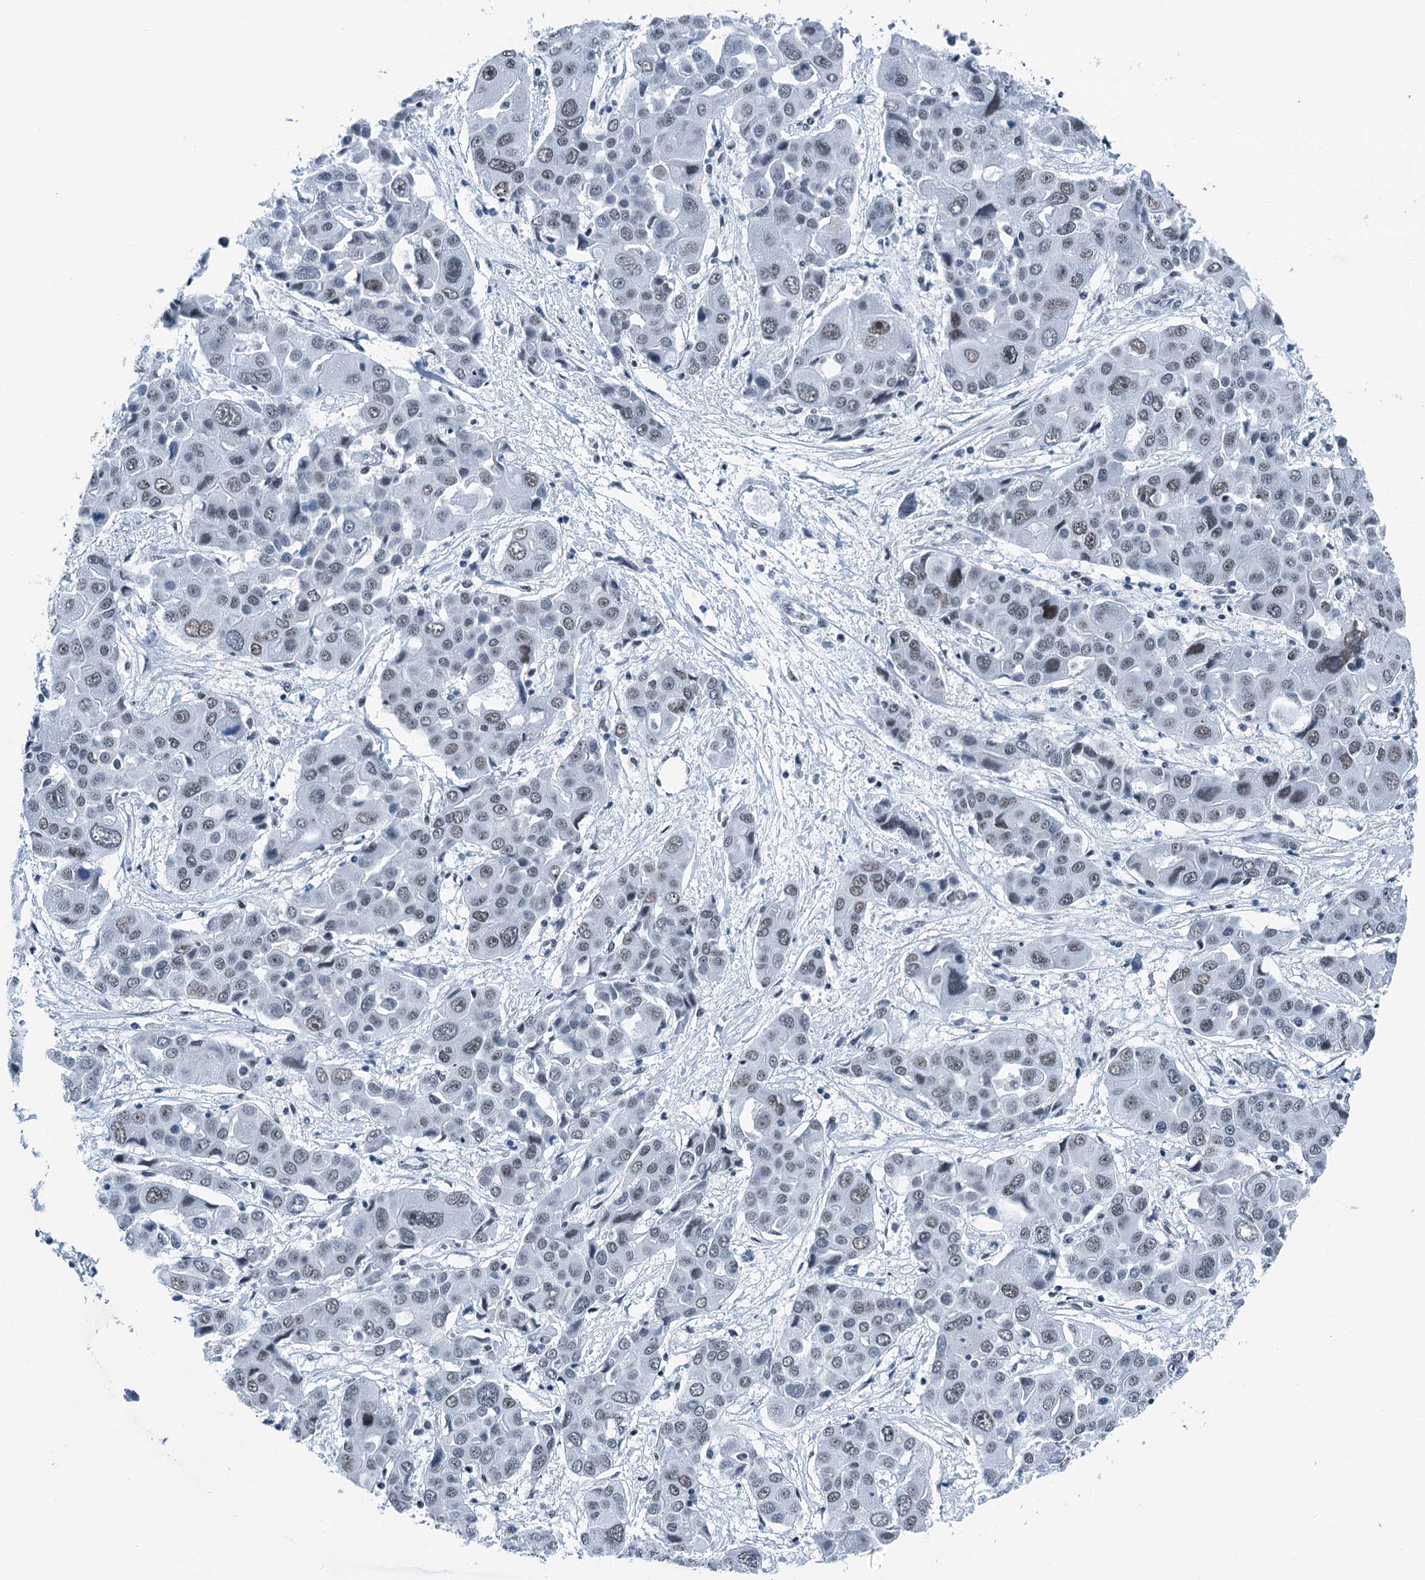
{"staining": {"intensity": "negative", "quantity": "none", "location": "none"}, "tissue": "liver cancer", "cell_type": "Tumor cells", "image_type": "cancer", "snomed": [{"axis": "morphology", "description": "Cholangiocarcinoma"}, {"axis": "topography", "description": "Liver"}], "caption": "Protein analysis of liver cancer (cholangiocarcinoma) demonstrates no significant expression in tumor cells.", "gene": "TRPT1", "patient": {"sex": "male", "age": 67}}